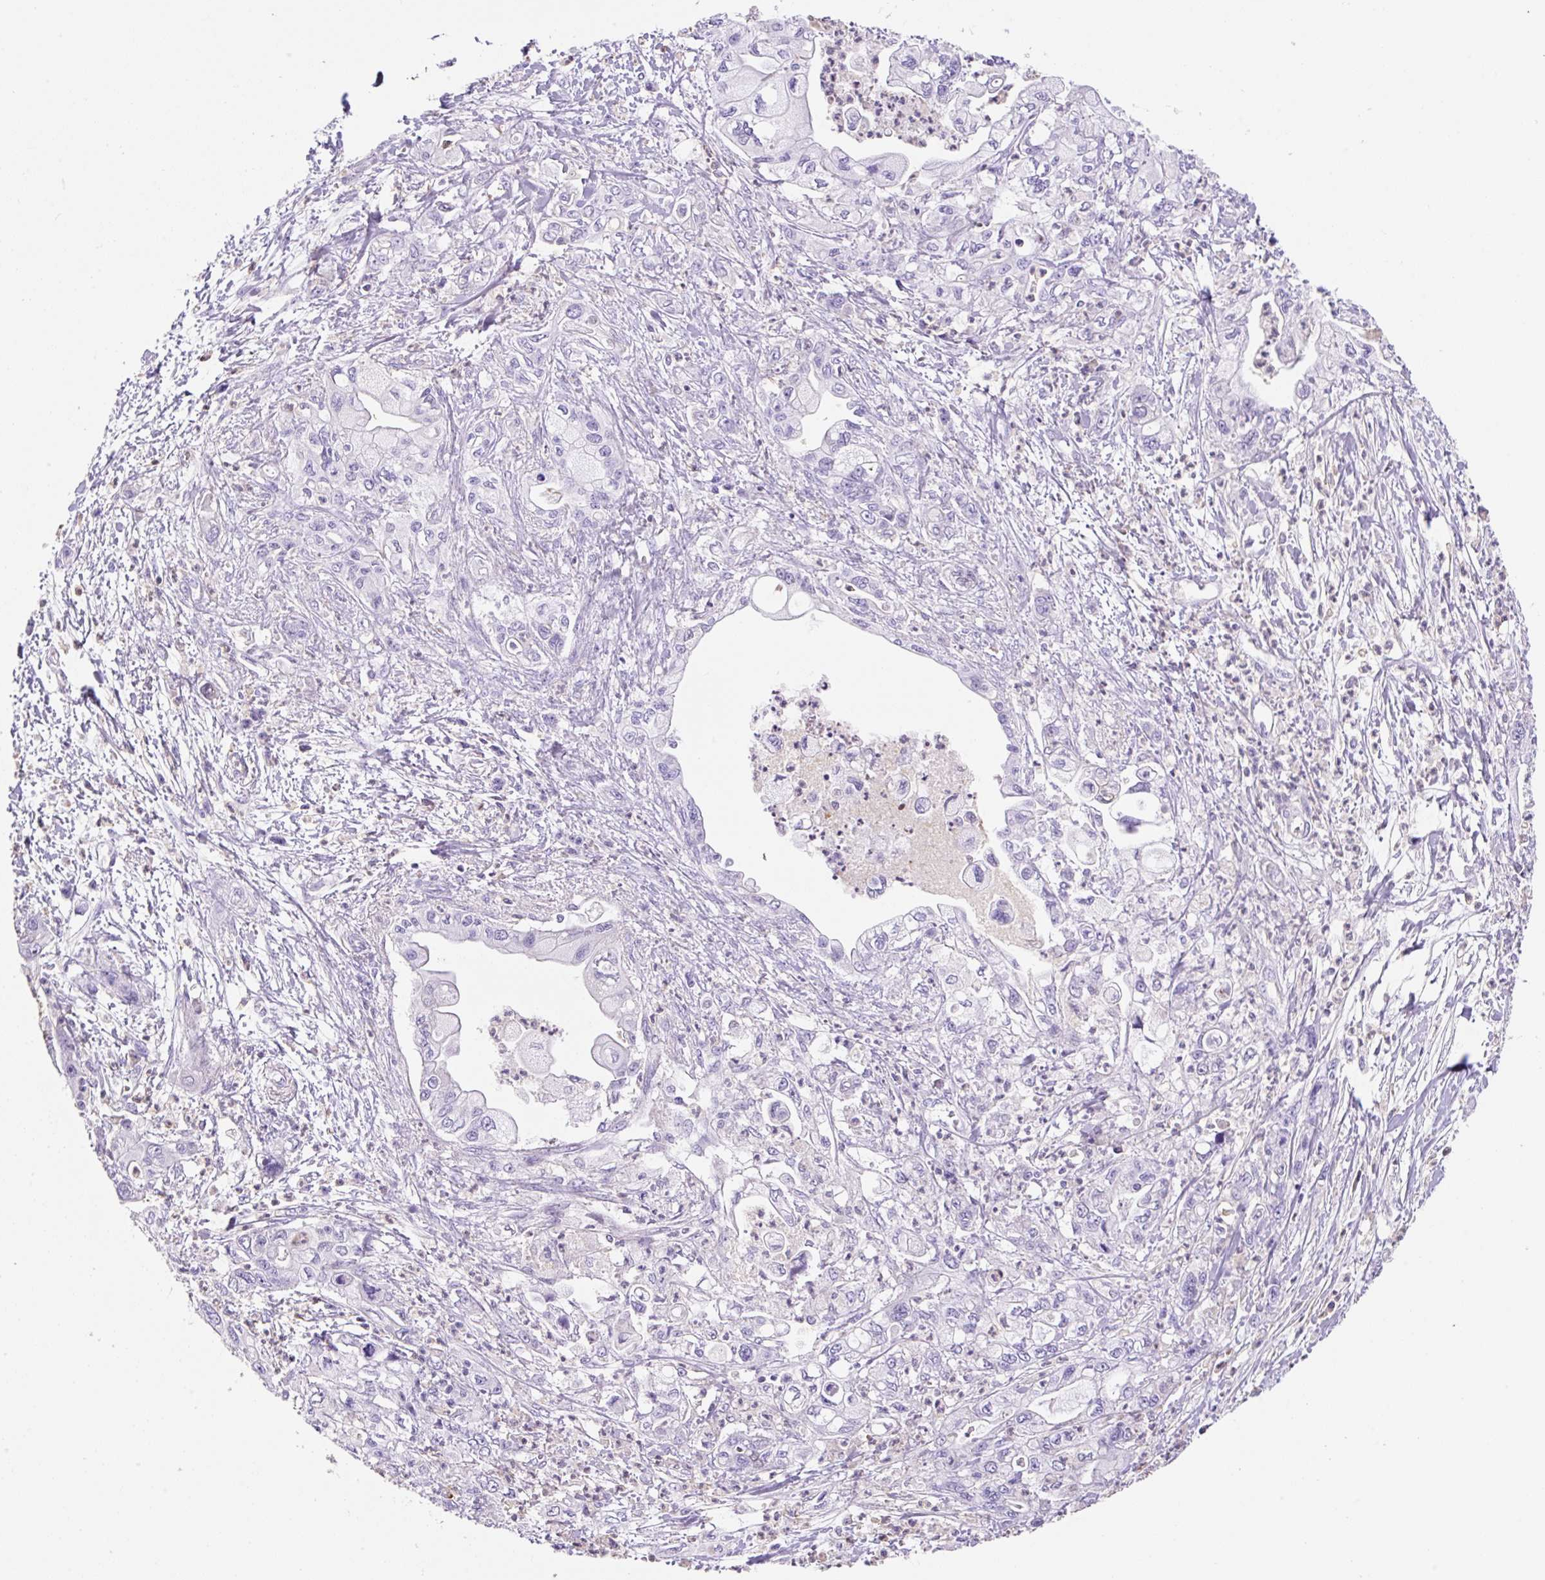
{"staining": {"intensity": "negative", "quantity": "none", "location": "none"}, "tissue": "pancreatic cancer", "cell_type": "Tumor cells", "image_type": "cancer", "snomed": [{"axis": "morphology", "description": "Adenocarcinoma, NOS"}, {"axis": "topography", "description": "Pancreas"}], "caption": "An image of pancreatic adenocarcinoma stained for a protein reveals no brown staining in tumor cells. (DAB (3,3'-diaminobenzidine) IHC visualized using brightfield microscopy, high magnification).", "gene": "TDRD15", "patient": {"sex": "male", "age": 61}}